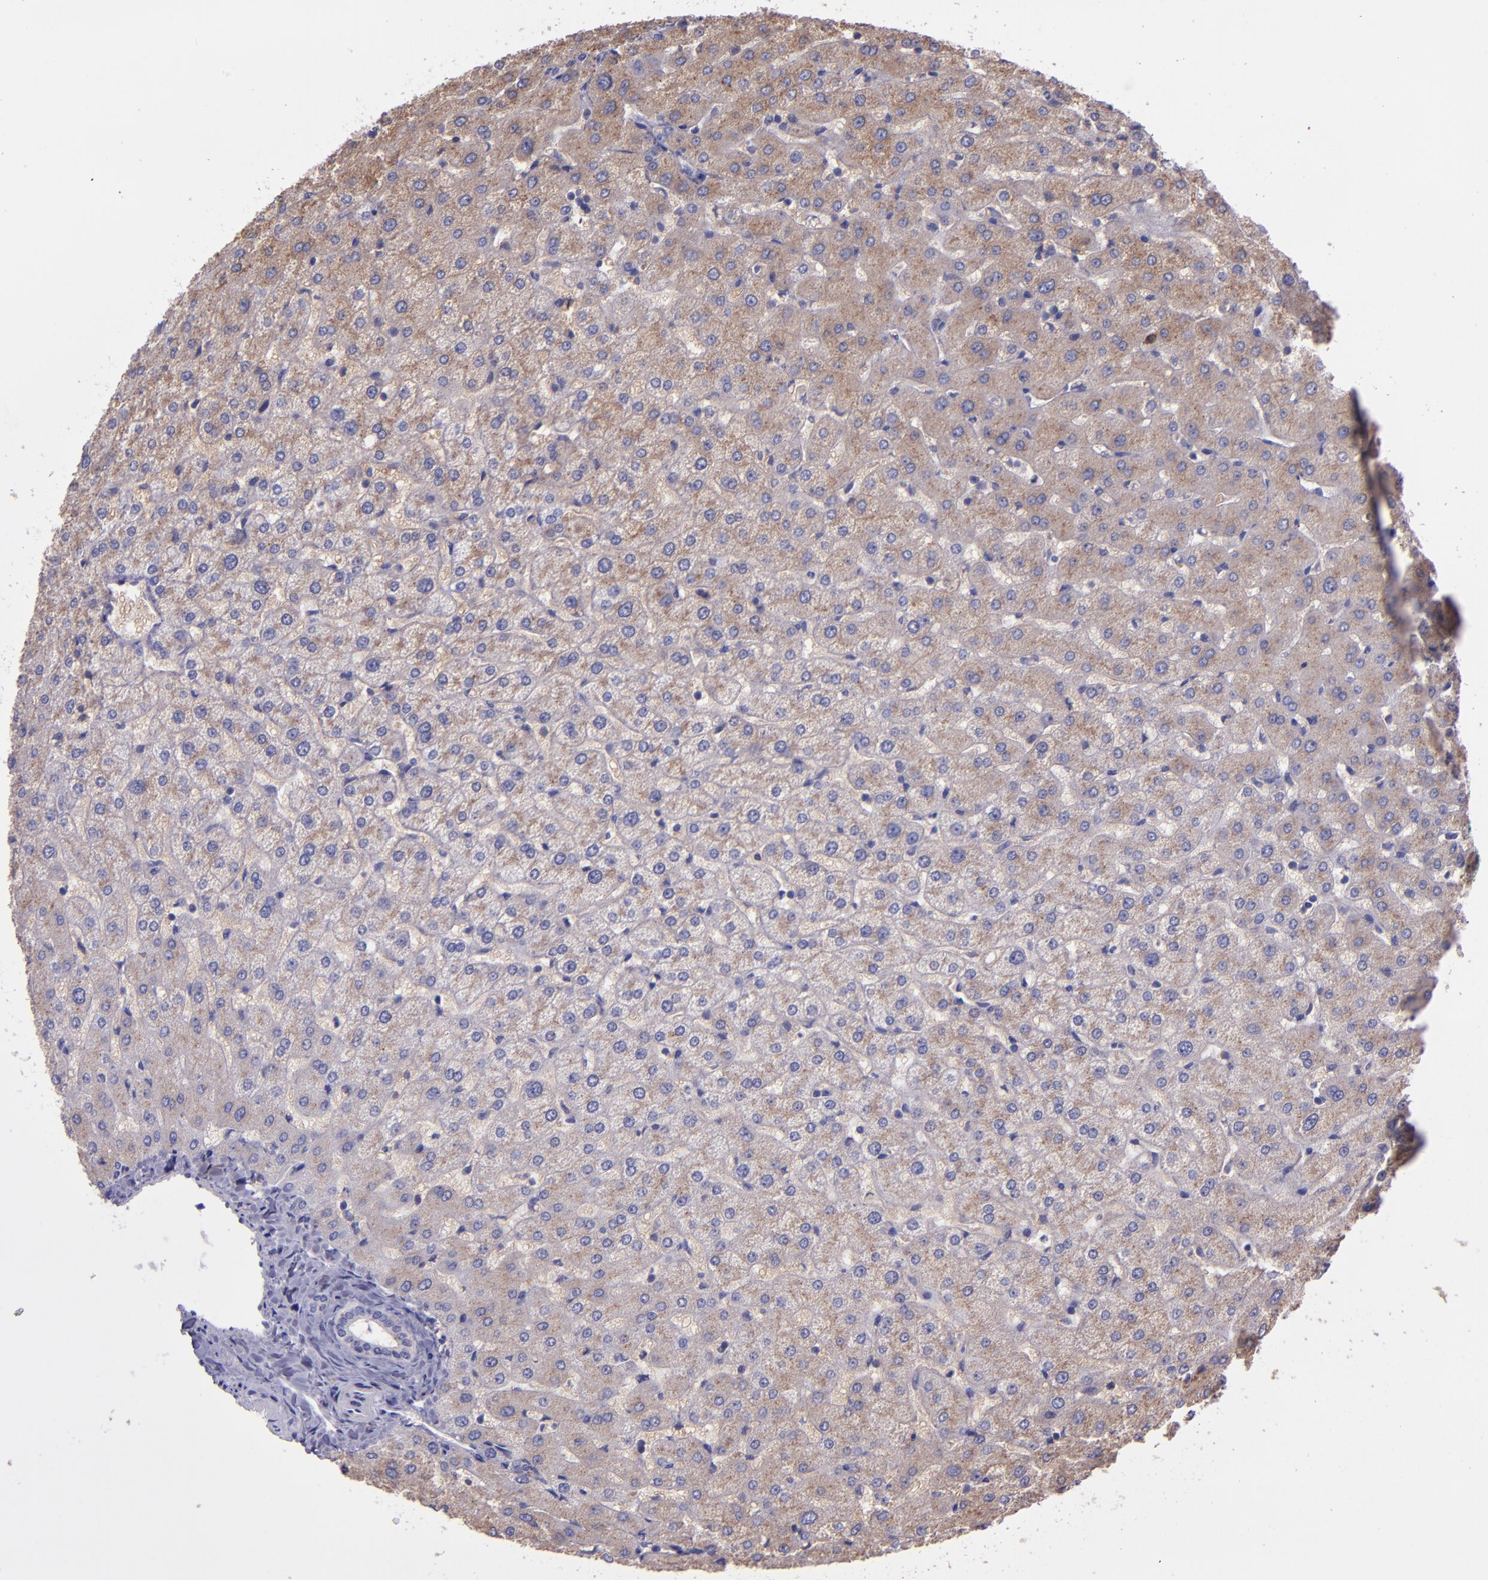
{"staining": {"intensity": "weak", "quantity": ">75%", "location": "cytoplasmic/membranous"}, "tissue": "liver", "cell_type": "Cholangiocytes", "image_type": "normal", "snomed": [{"axis": "morphology", "description": "Normal tissue, NOS"}, {"axis": "morphology", "description": "Fibrosis, NOS"}, {"axis": "topography", "description": "Liver"}], "caption": "Immunohistochemistry (DAB (3,3'-diaminobenzidine)) staining of normal liver reveals weak cytoplasmic/membranous protein staining in approximately >75% of cholangiocytes. Using DAB (brown) and hematoxylin (blue) stains, captured at high magnification using brightfield microscopy.", "gene": "WASH6P", "patient": {"sex": "female", "age": 29}}